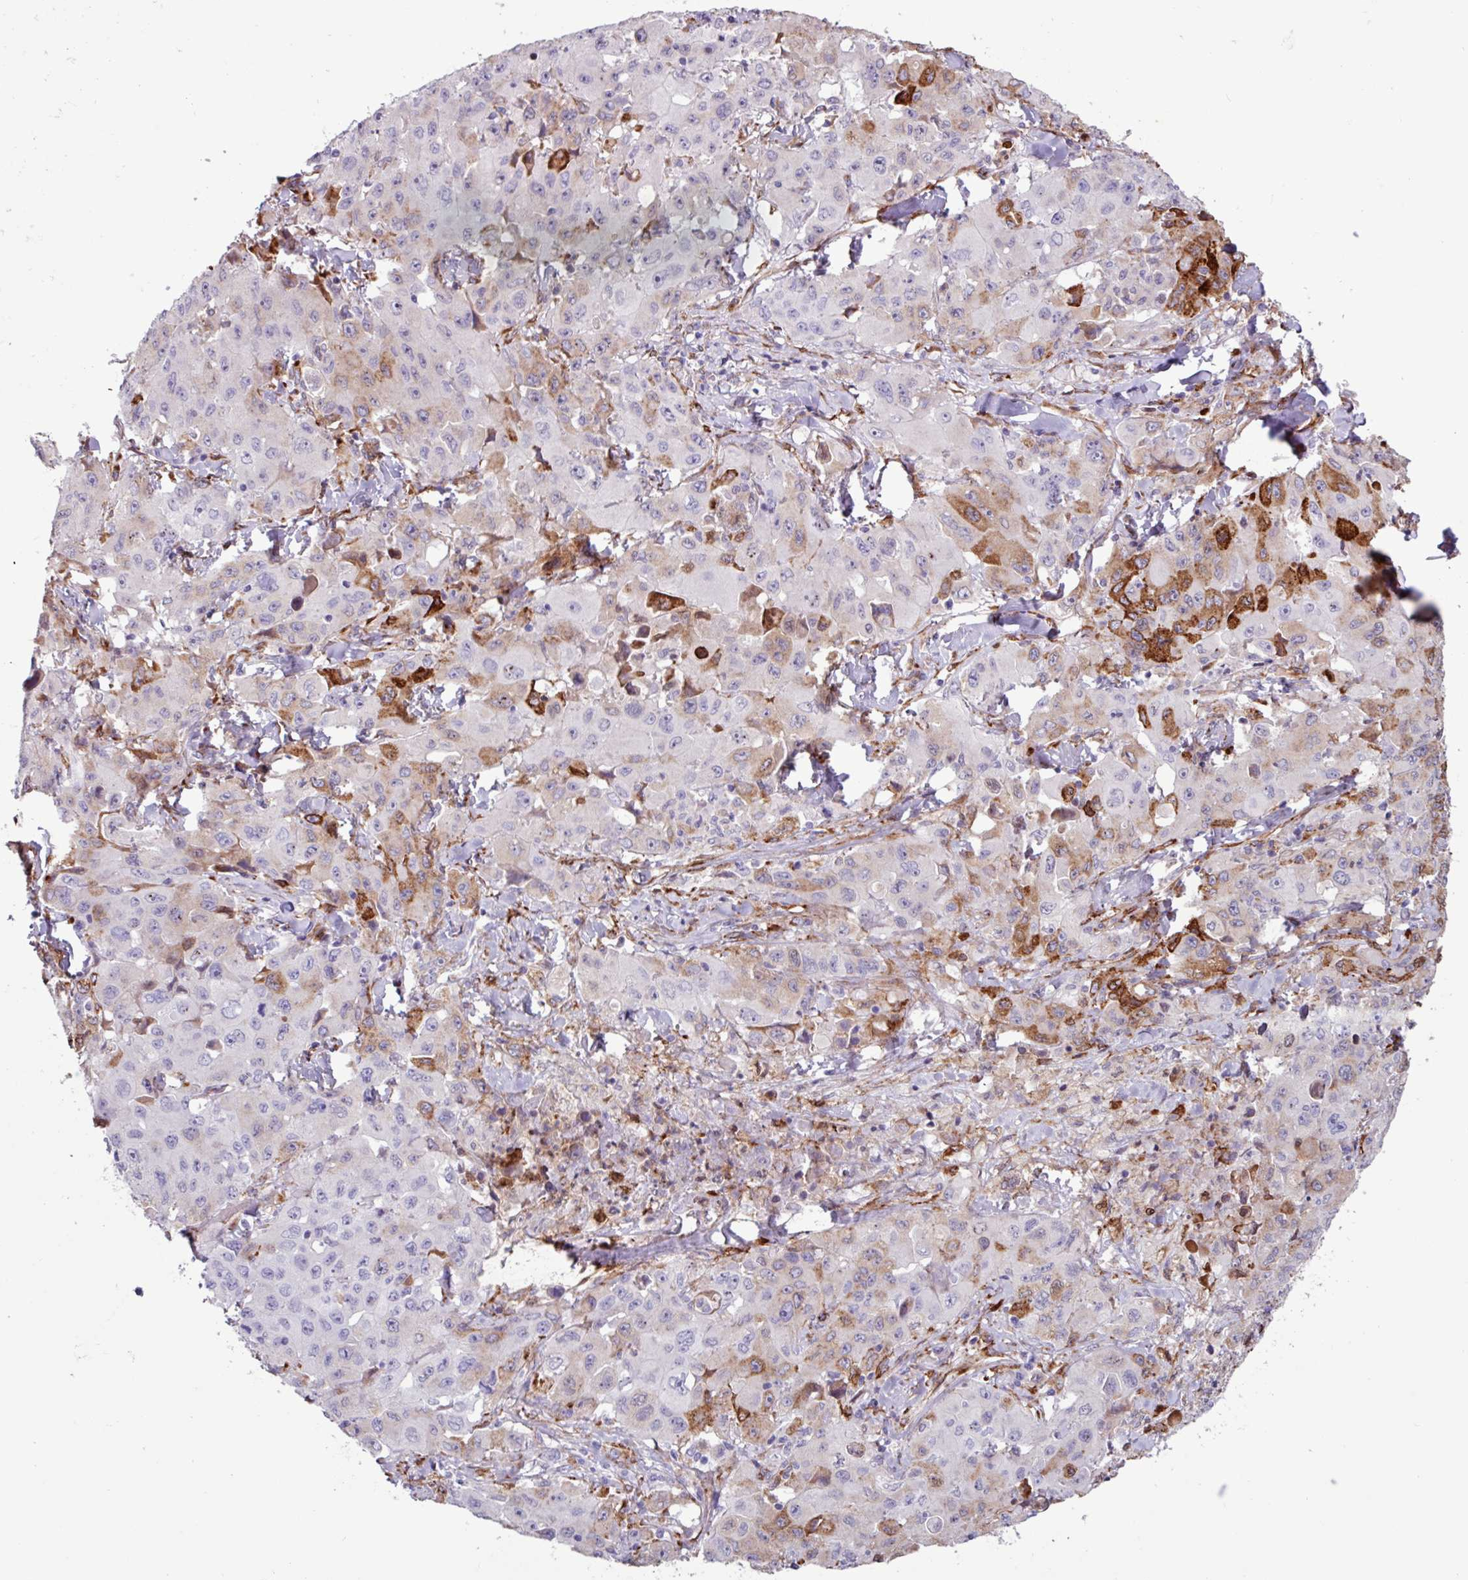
{"staining": {"intensity": "strong", "quantity": "<25%", "location": "cytoplasmic/membranous"}, "tissue": "lung cancer", "cell_type": "Tumor cells", "image_type": "cancer", "snomed": [{"axis": "morphology", "description": "Squamous cell carcinoma, NOS"}, {"axis": "topography", "description": "Lung"}], "caption": "Protein analysis of lung cancer tissue displays strong cytoplasmic/membranous staining in approximately <25% of tumor cells. (DAB = brown stain, brightfield microscopy at high magnification).", "gene": "PPP1R35", "patient": {"sex": "male", "age": 63}}